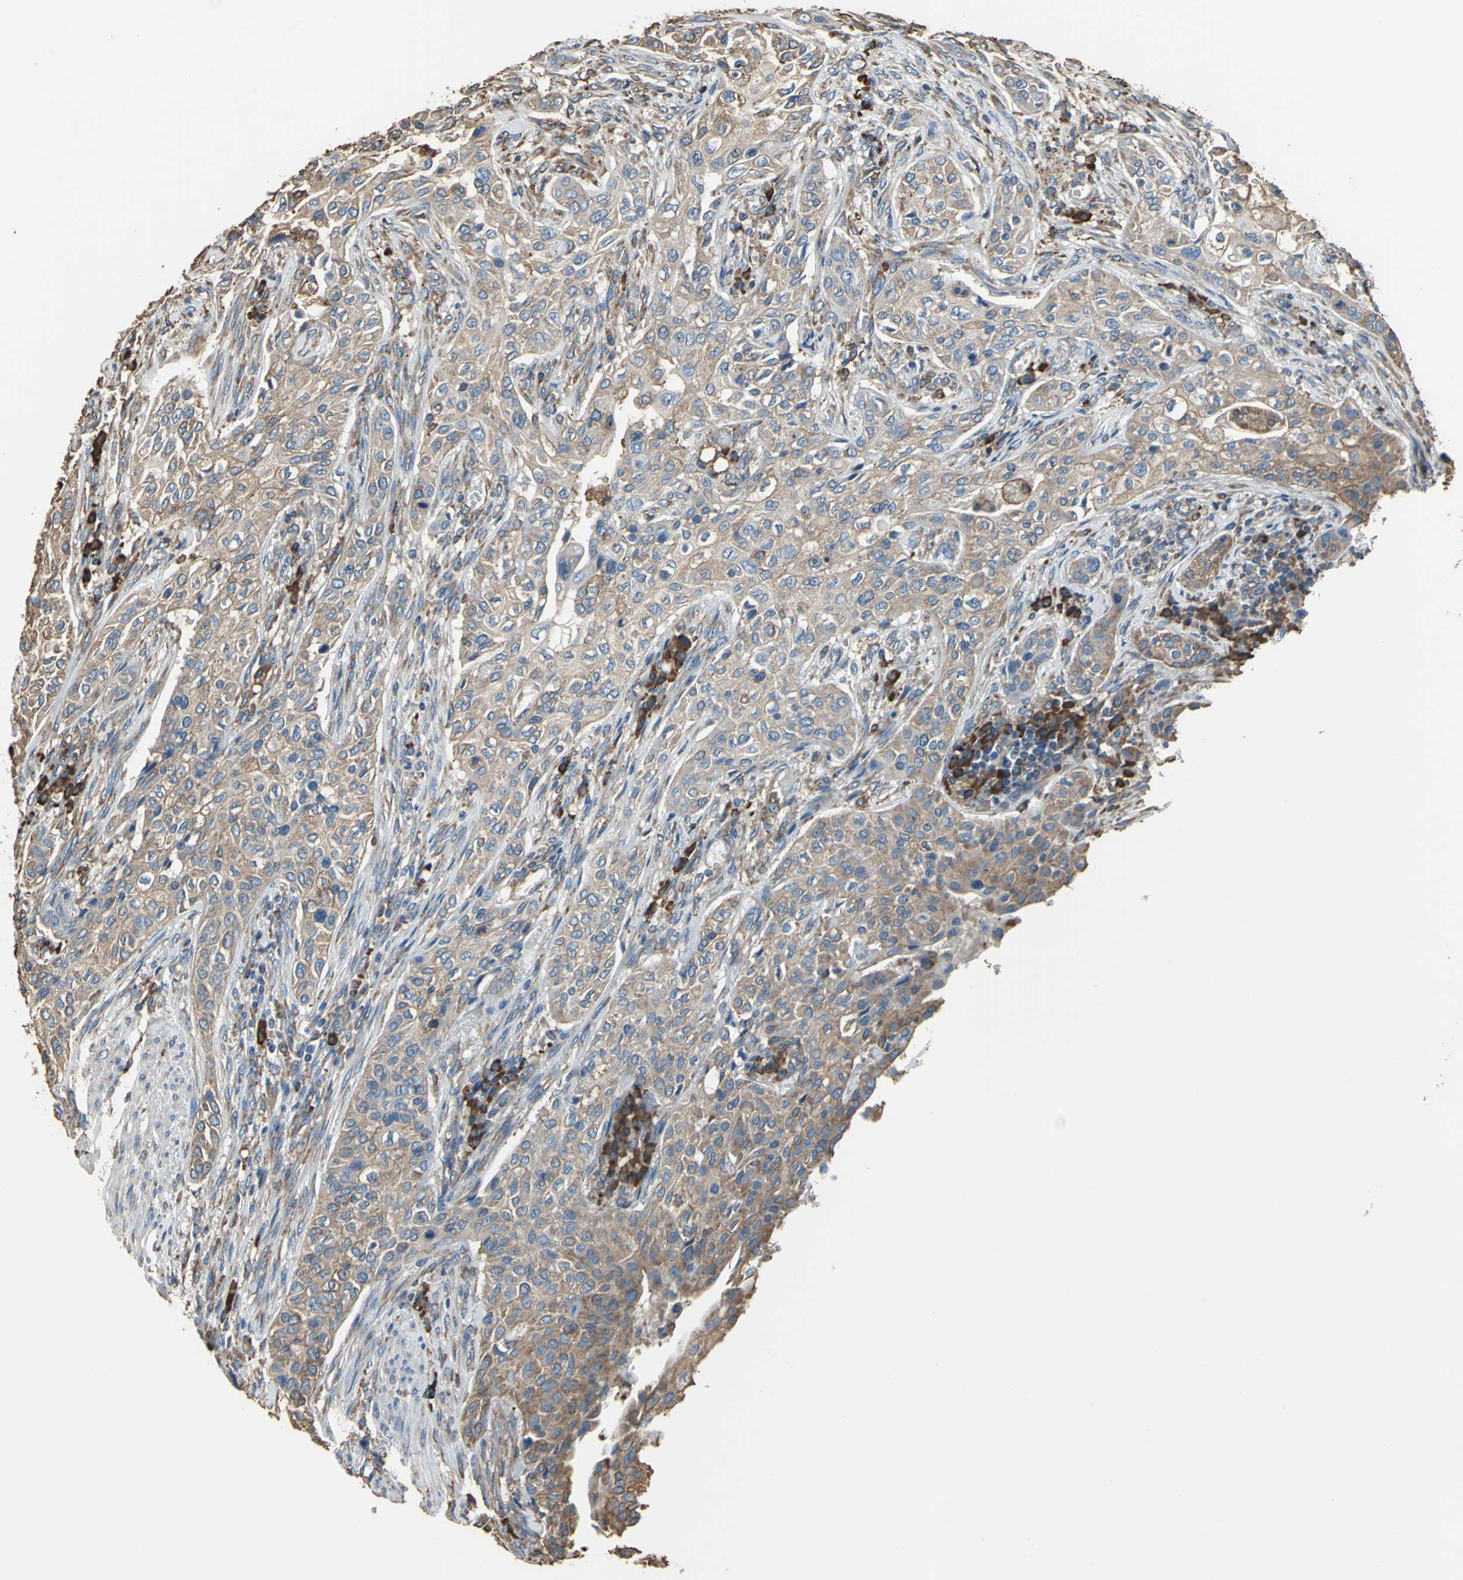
{"staining": {"intensity": "moderate", "quantity": ">75%", "location": "cytoplasmic/membranous"}, "tissue": "urothelial cancer", "cell_type": "Tumor cells", "image_type": "cancer", "snomed": [{"axis": "morphology", "description": "Urothelial carcinoma, High grade"}, {"axis": "topography", "description": "Urinary bladder"}], "caption": "Approximately >75% of tumor cells in human urothelial cancer demonstrate moderate cytoplasmic/membranous protein staining as visualized by brown immunohistochemical staining.", "gene": "GPANK1", "patient": {"sex": "male", "age": 74}}